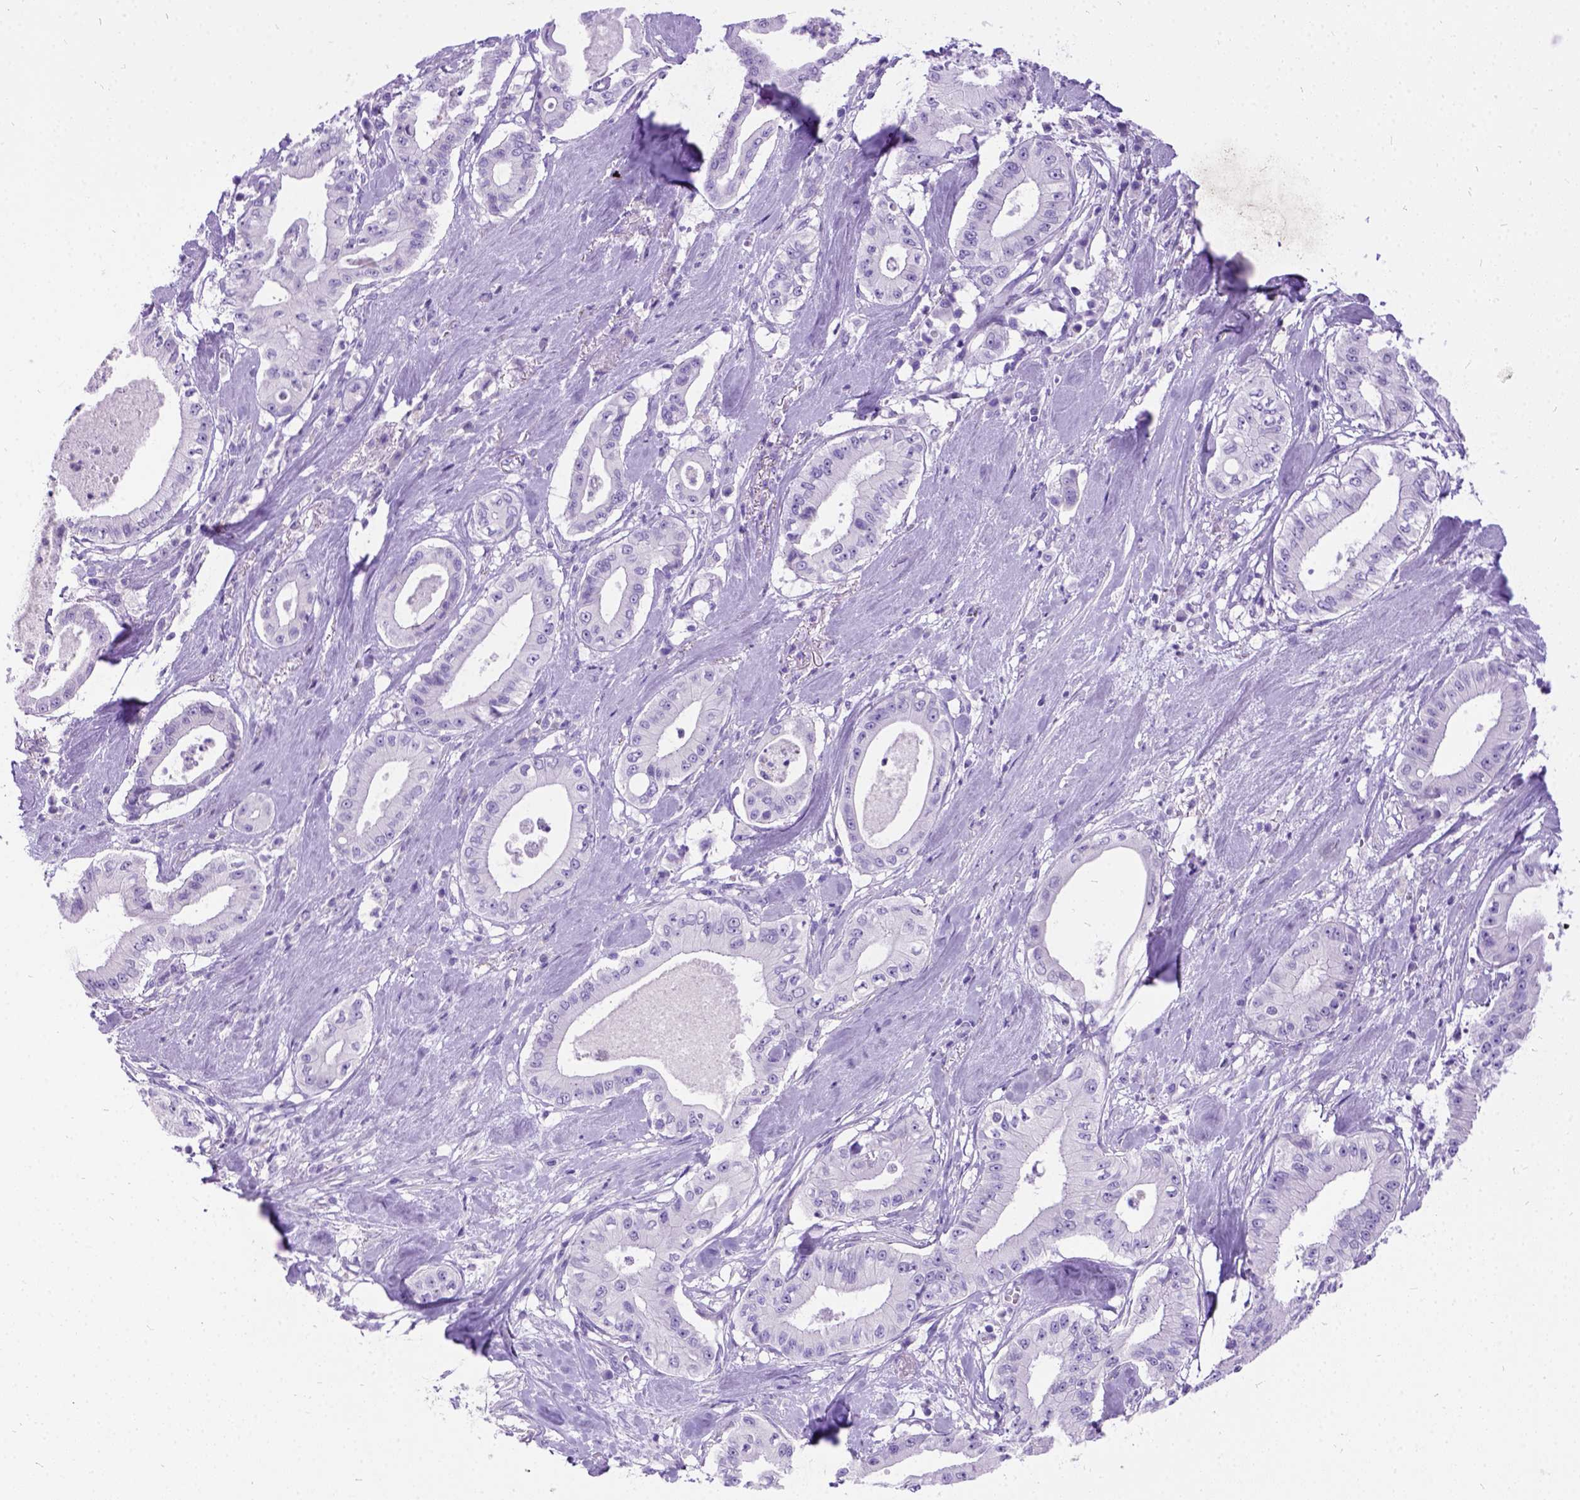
{"staining": {"intensity": "negative", "quantity": "none", "location": "none"}, "tissue": "pancreatic cancer", "cell_type": "Tumor cells", "image_type": "cancer", "snomed": [{"axis": "morphology", "description": "Adenocarcinoma, NOS"}, {"axis": "topography", "description": "Pancreas"}], "caption": "Protein analysis of pancreatic cancer displays no significant staining in tumor cells. Brightfield microscopy of immunohistochemistry stained with DAB (brown) and hematoxylin (blue), captured at high magnification.", "gene": "PRG2", "patient": {"sex": "male", "age": 71}}